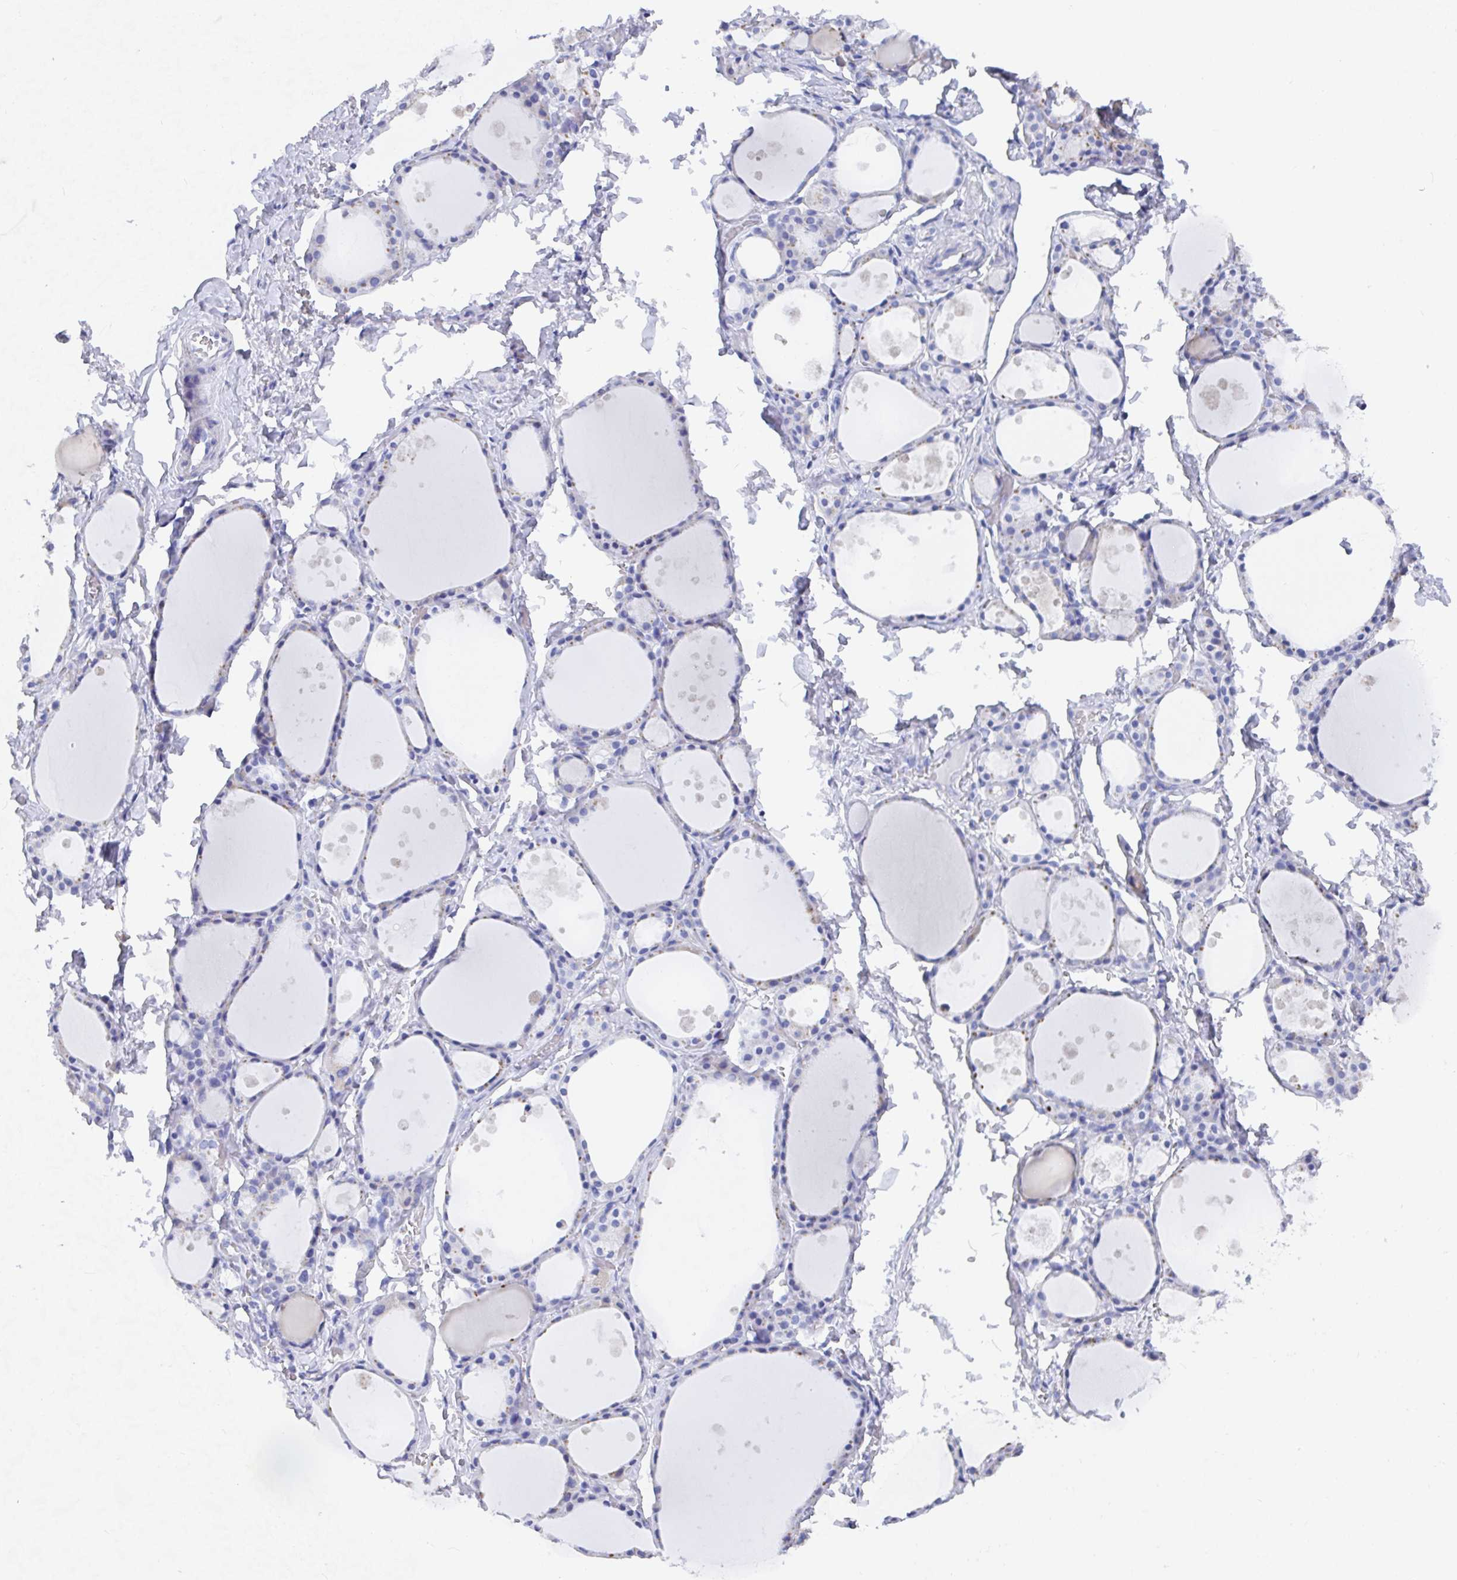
{"staining": {"intensity": "negative", "quantity": "none", "location": "none"}, "tissue": "thyroid gland", "cell_type": "Glandular cells", "image_type": "normal", "snomed": [{"axis": "morphology", "description": "Normal tissue, NOS"}, {"axis": "topography", "description": "Thyroid gland"}], "caption": "Immunohistochemistry (IHC) of benign thyroid gland reveals no staining in glandular cells.", "gene": "GRIA1", "patient": {"sex": "male", "age": 68}}